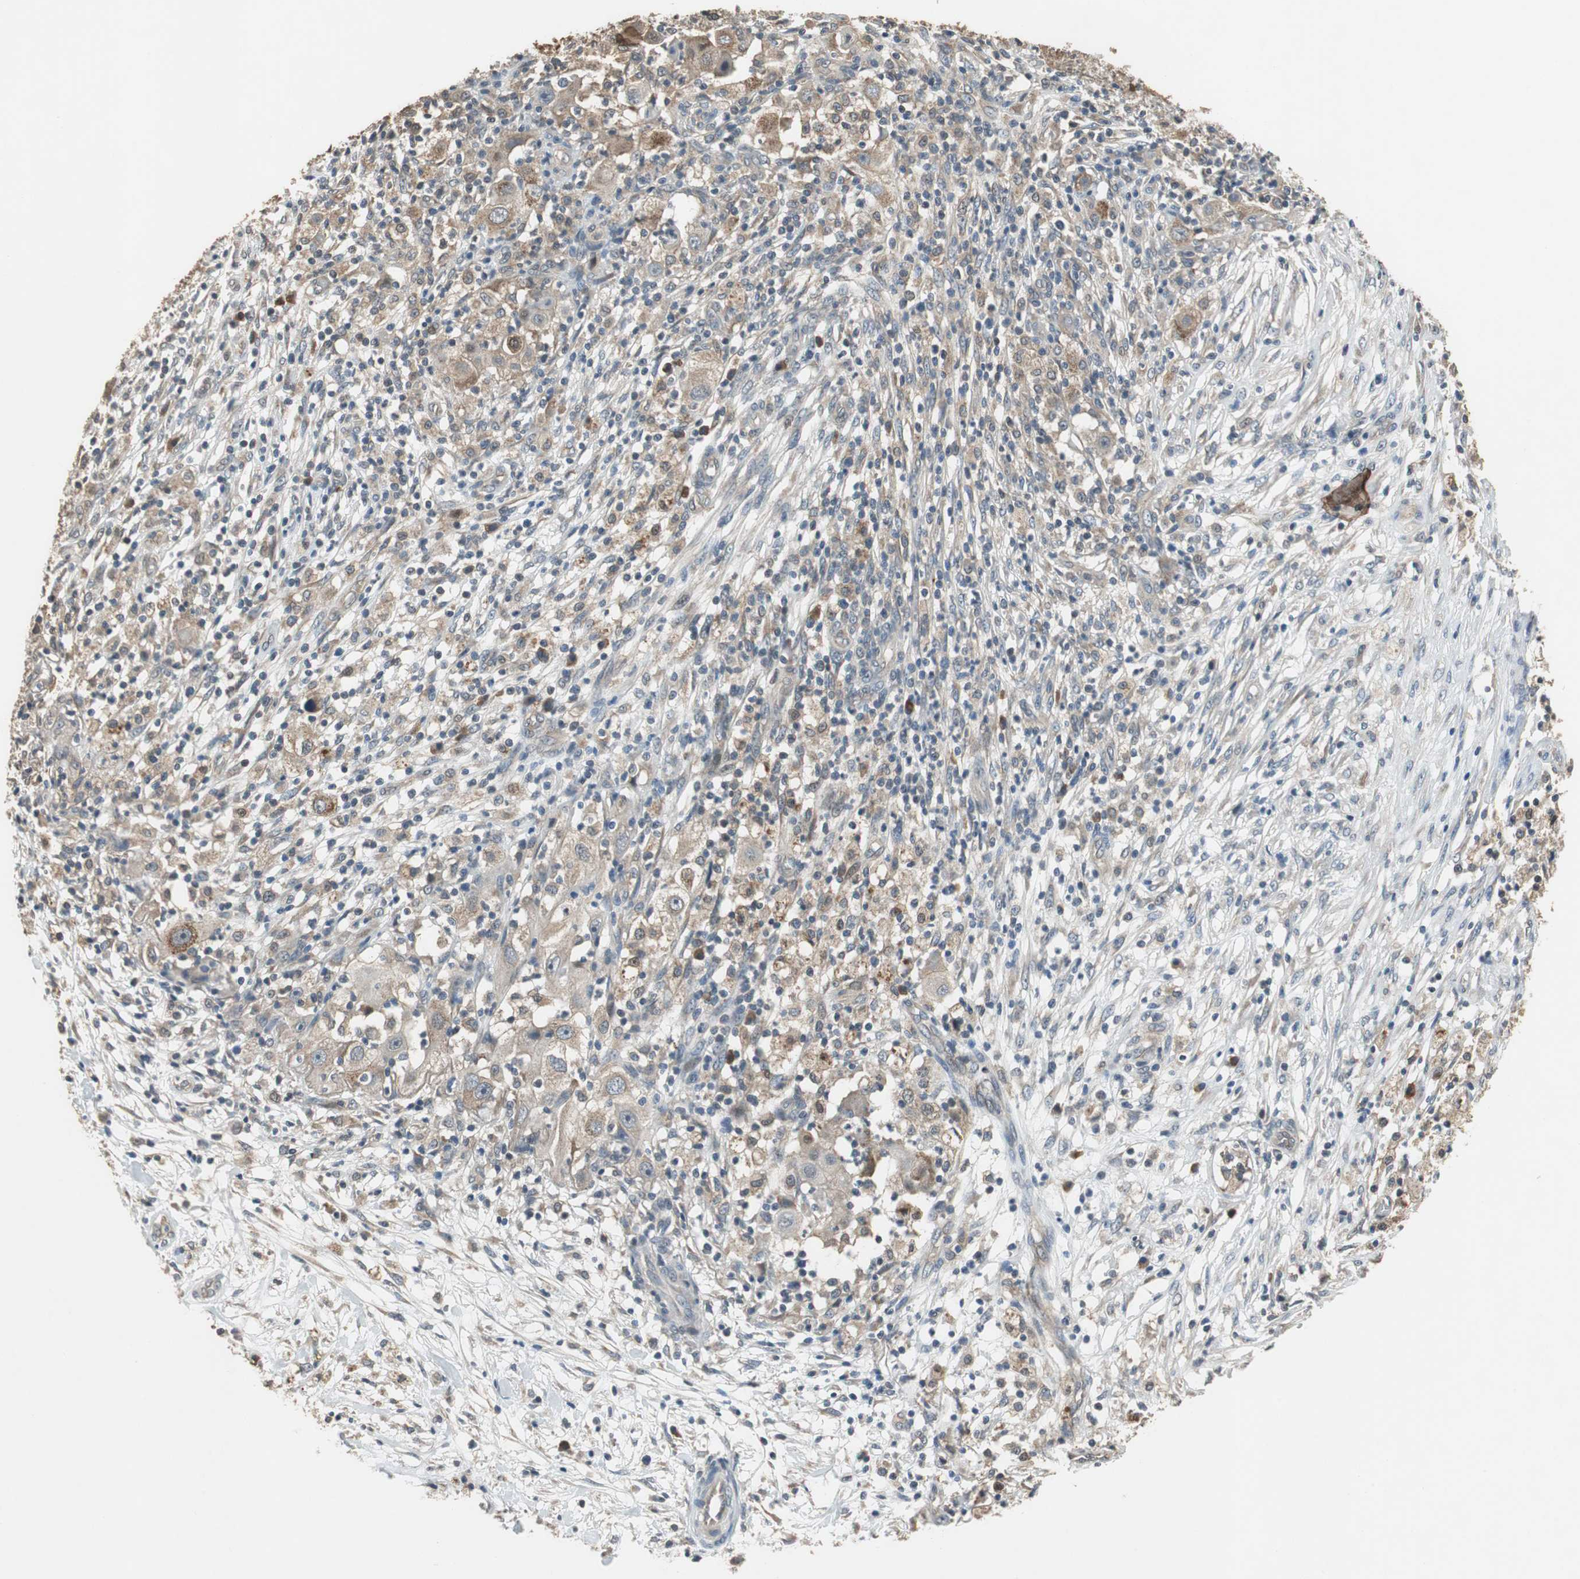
{"staining": {"intensity": "weak", "quantity": "25%-75%", "location": "cytoplasmic/membranous"}, "tissue": "ovarian cancer", "cell_type": "Tumor cells", "image_type": "cancer", "snomed": [{"axis": "morphology", "description": "Carcinoma, endometroid"}, {"axis": "topography", "description": "Ovary"}], "caption": "Brown immunohistochemical staining in human endometroid carcinoma (ovarian) exhibits weak cytoplasmic/membranous expression in approximately 25%-75% of tumor cells.", "gene": "PI4KB", "patient": {"sex": "female", "age": 42}}